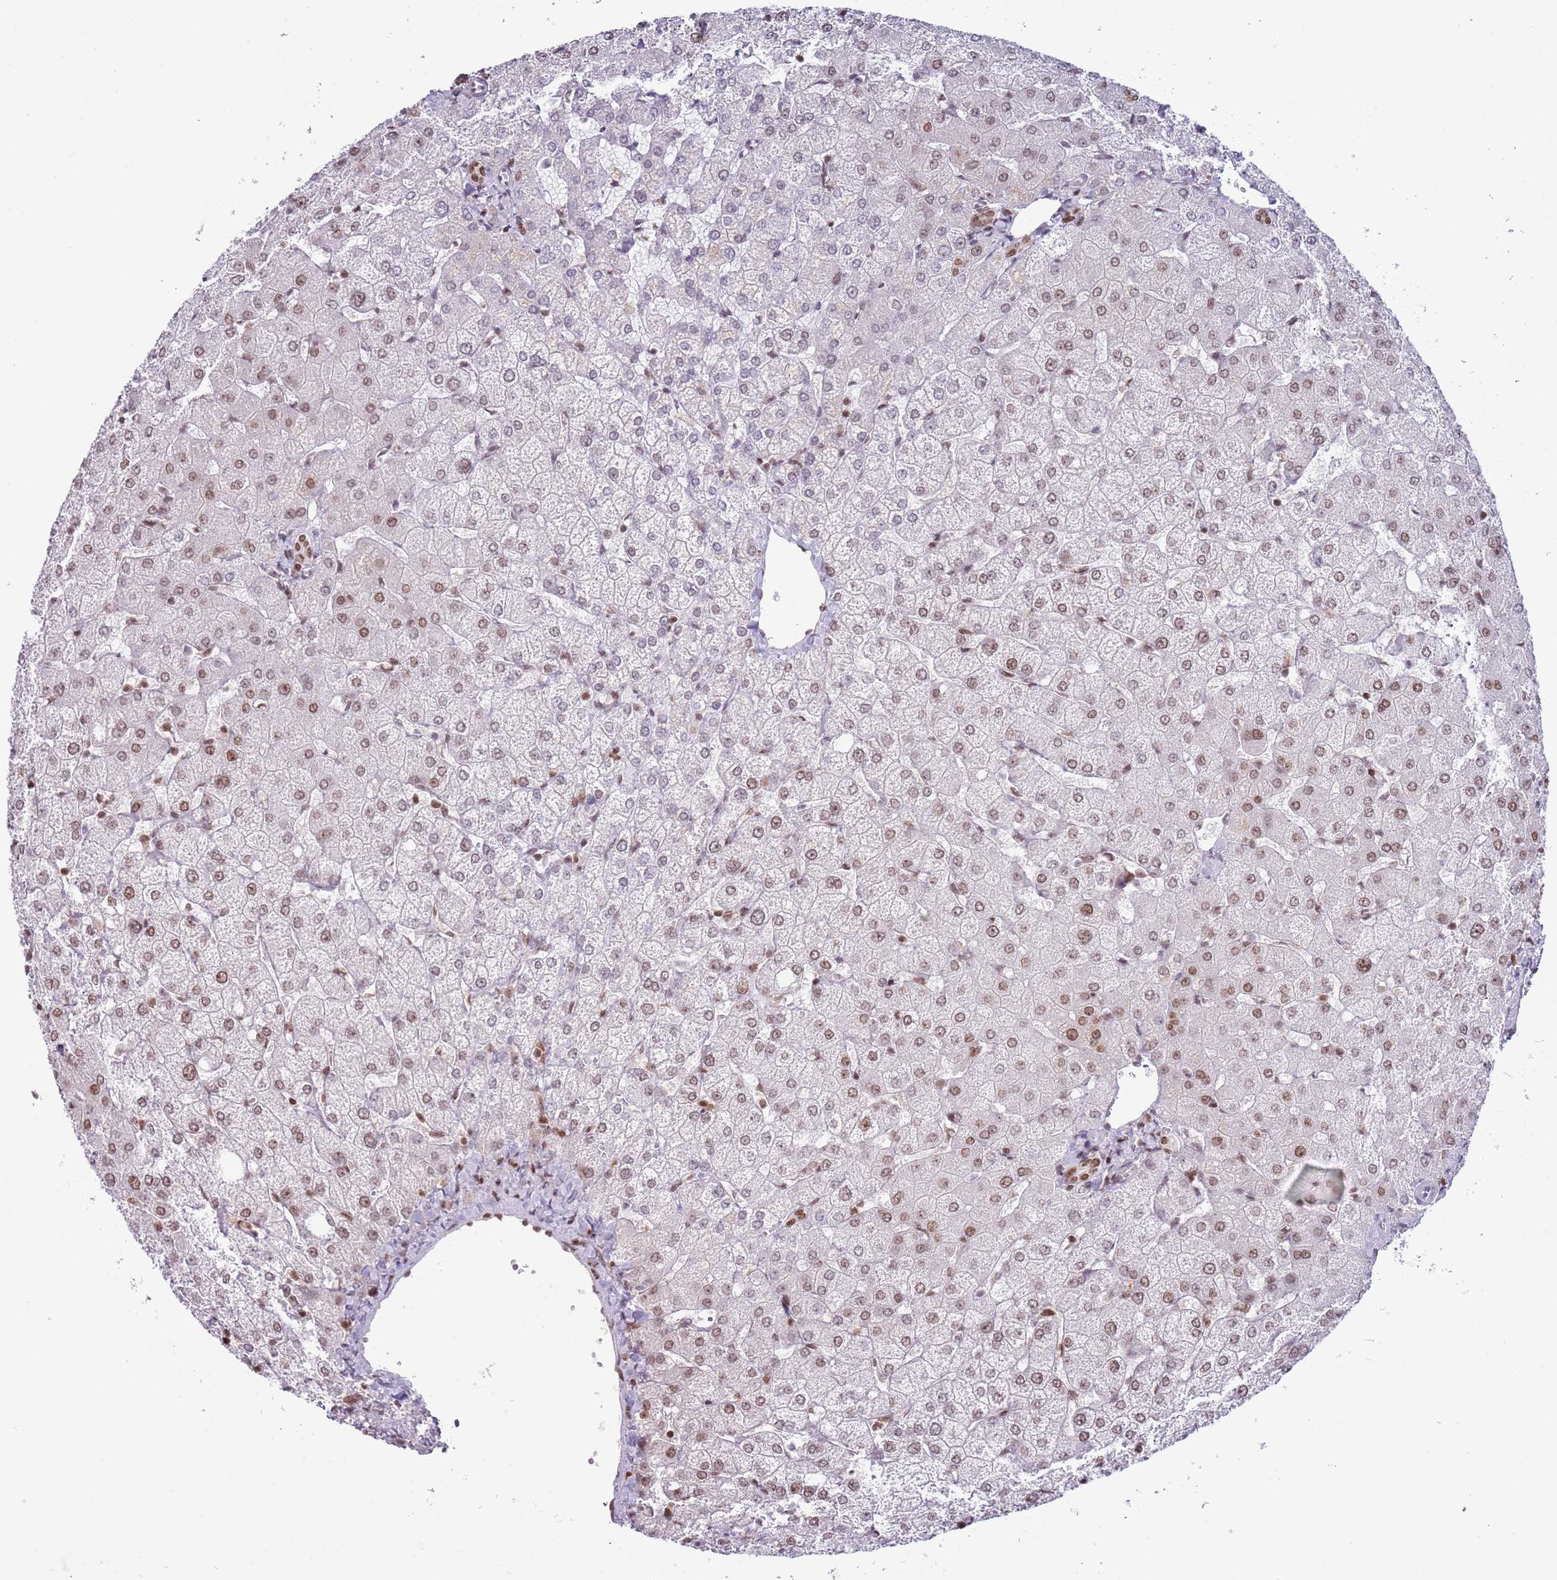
{"staining": {"intensity": "weak", "quantity": "<25%", "location": "nuclear"}, "tissue": "liver", "cell_type": "Cholangiocytes", "image_type": "normal", "snomed": [{"axis": "morphology", "description": "Normal tissue, NOS"}, {"axis": "topography", "description": "Liver"}], "caption": "An immunohistochemistry histopathology image of normal liver is shown. There is no staining in cholangiocytes of liver.", "gene": "SELENOH", "patient": {"sex": "female", "age": 54}}